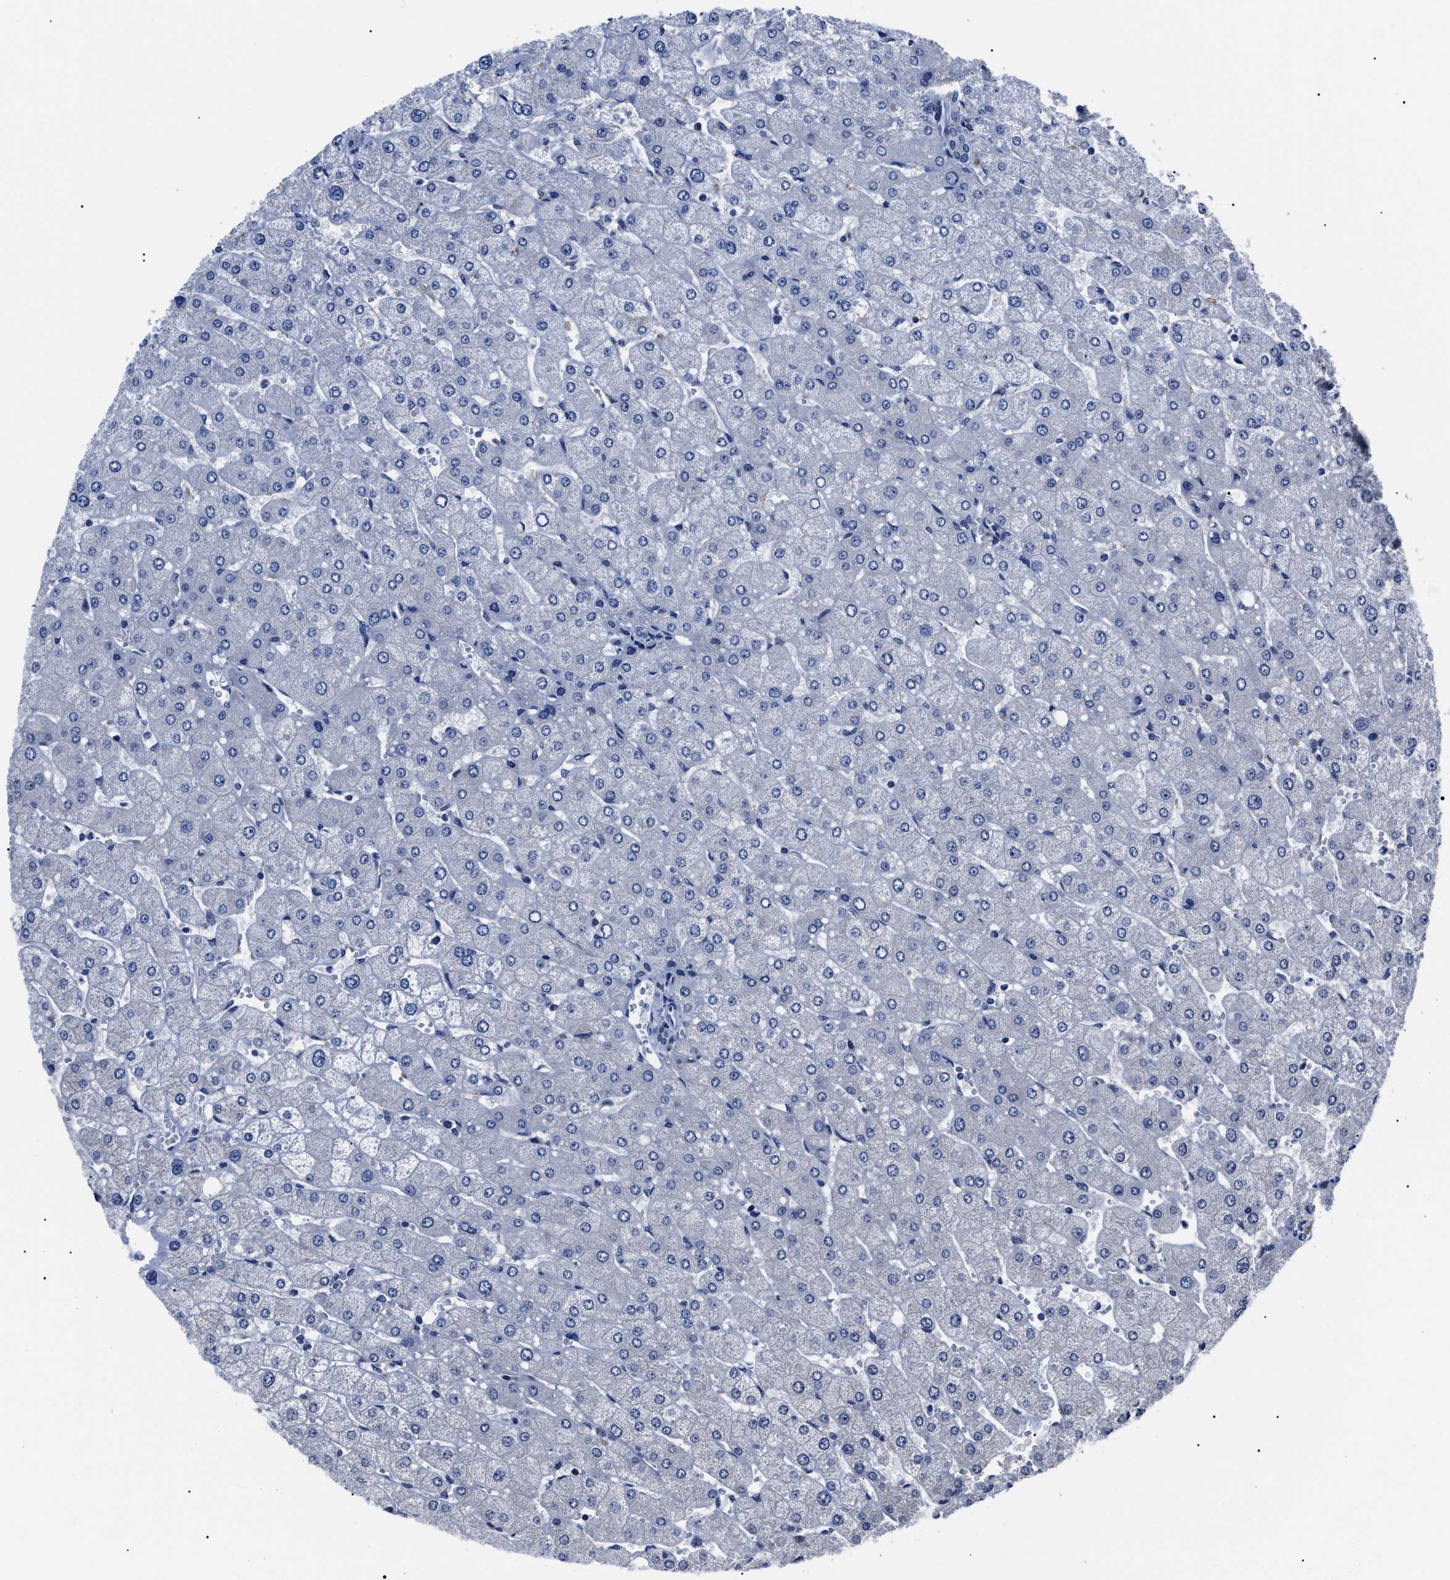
{"staining": {"intensity": "negative", "quantity": "none", "location": "none"}, "tissue": "liver", "cell_type": "Cholangiocytes", "image_type": "normal", "snomed": [{"axis": "morphology", "description": "Normal tissue, NOS"}, {"axis": "topography", "description": "Liver"}], "caption": "IHC of normal human liver displays no staining in cholangiocytes.", "gene": "LRWD1", "patient": {"sex": "male", "age": 55}}